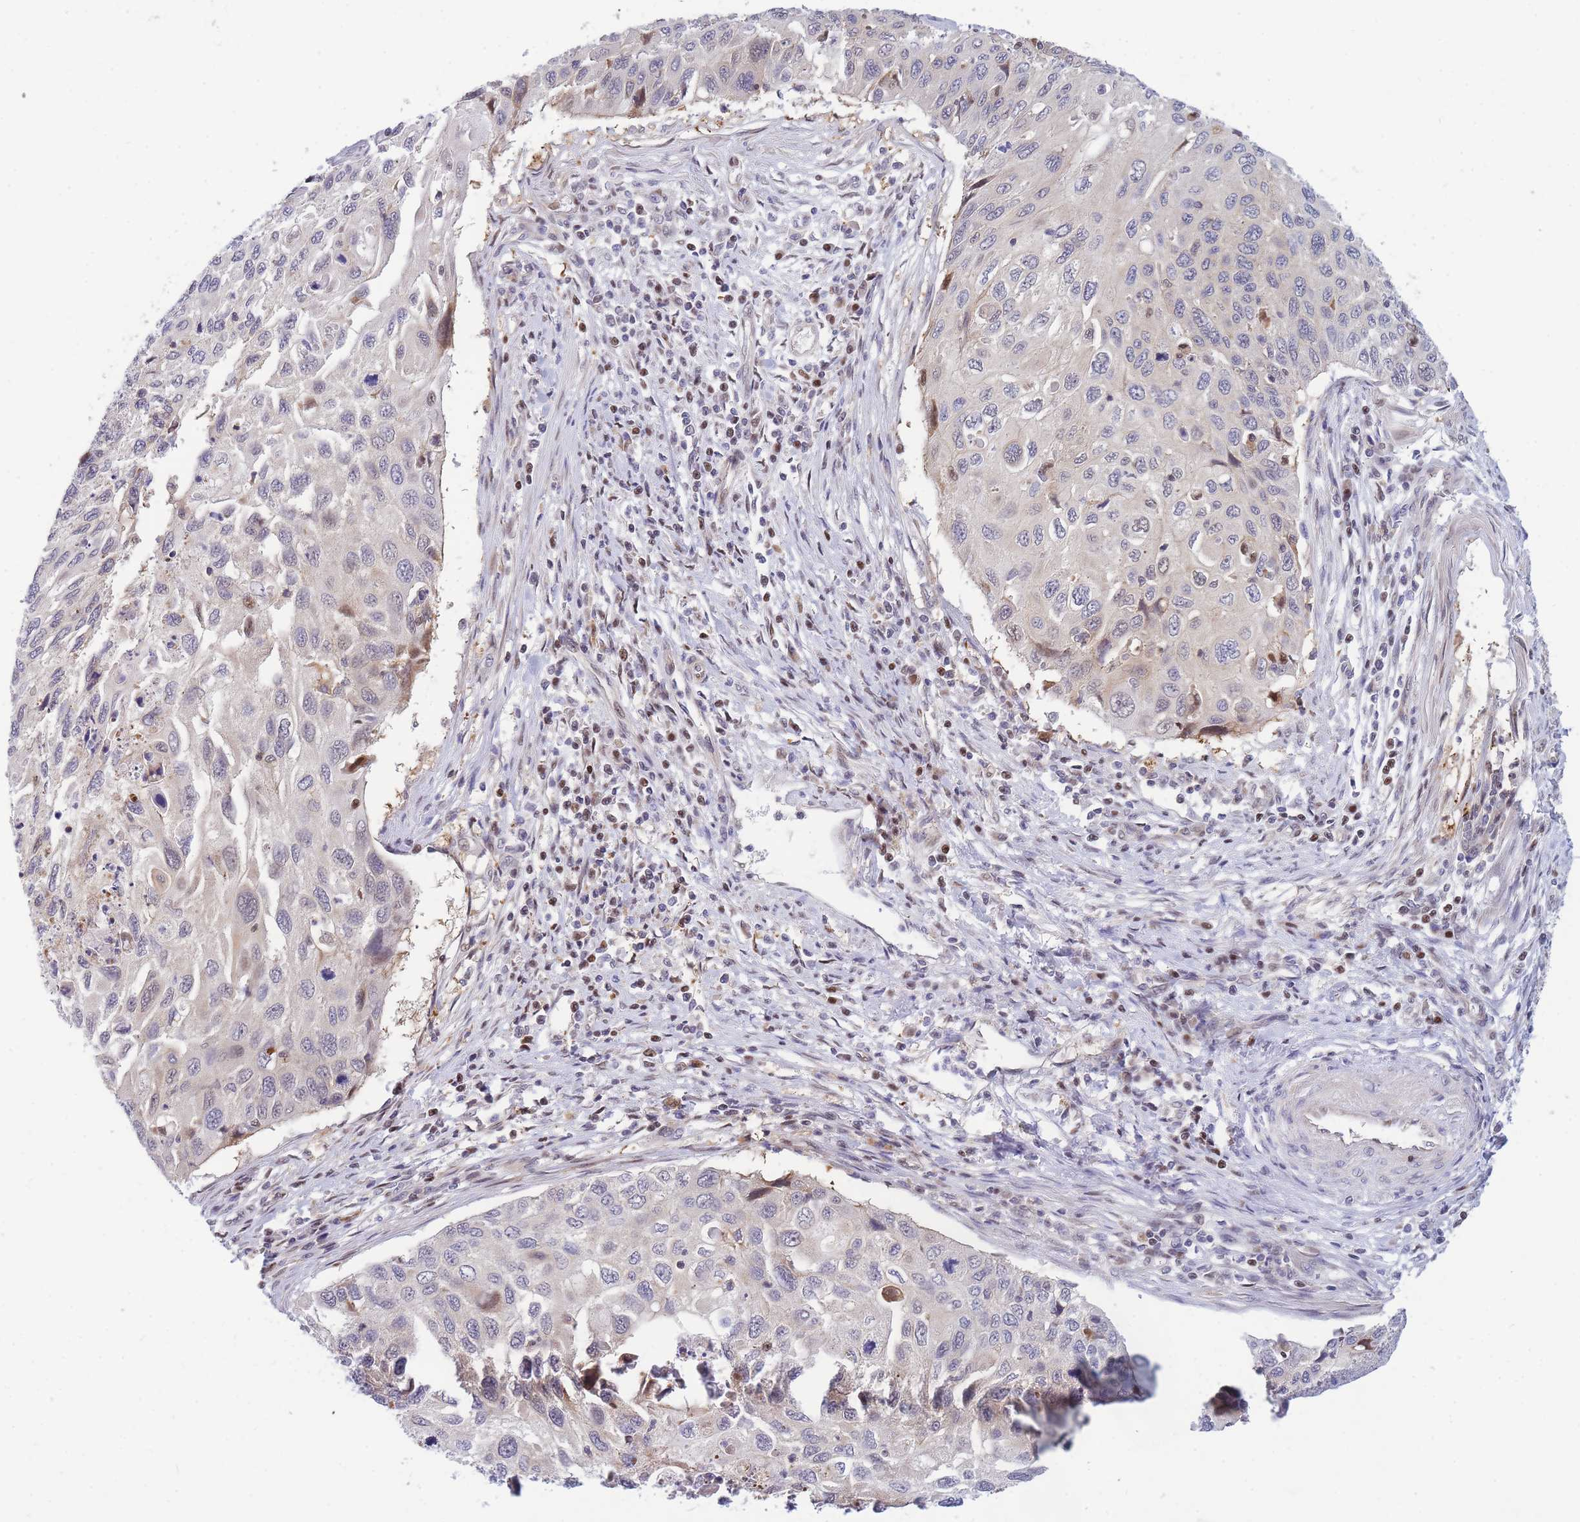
{"staining": {"intensity": "moderate", "quantity": "<25%", "location": "cytoplasmic/membranous,nuclear"}, "tissue": "cervical cancer", "cell_type": "Tumor cells", "image_type": "cancer", "snomed": [{"axis": "morphology", "description": "Squamous cell carcinoma, NOS"}, {"axis": "topography", "description": "Cervix"}], "caption": "Cervical squamous cell carcinoma stained with DAB IHC shows low levels of moderate cytoplasmic/membranous and nuclear expression in about <25% of tumor cells.", "gene": "CRACD", "patient": {"sex": "female", "age": 70}}